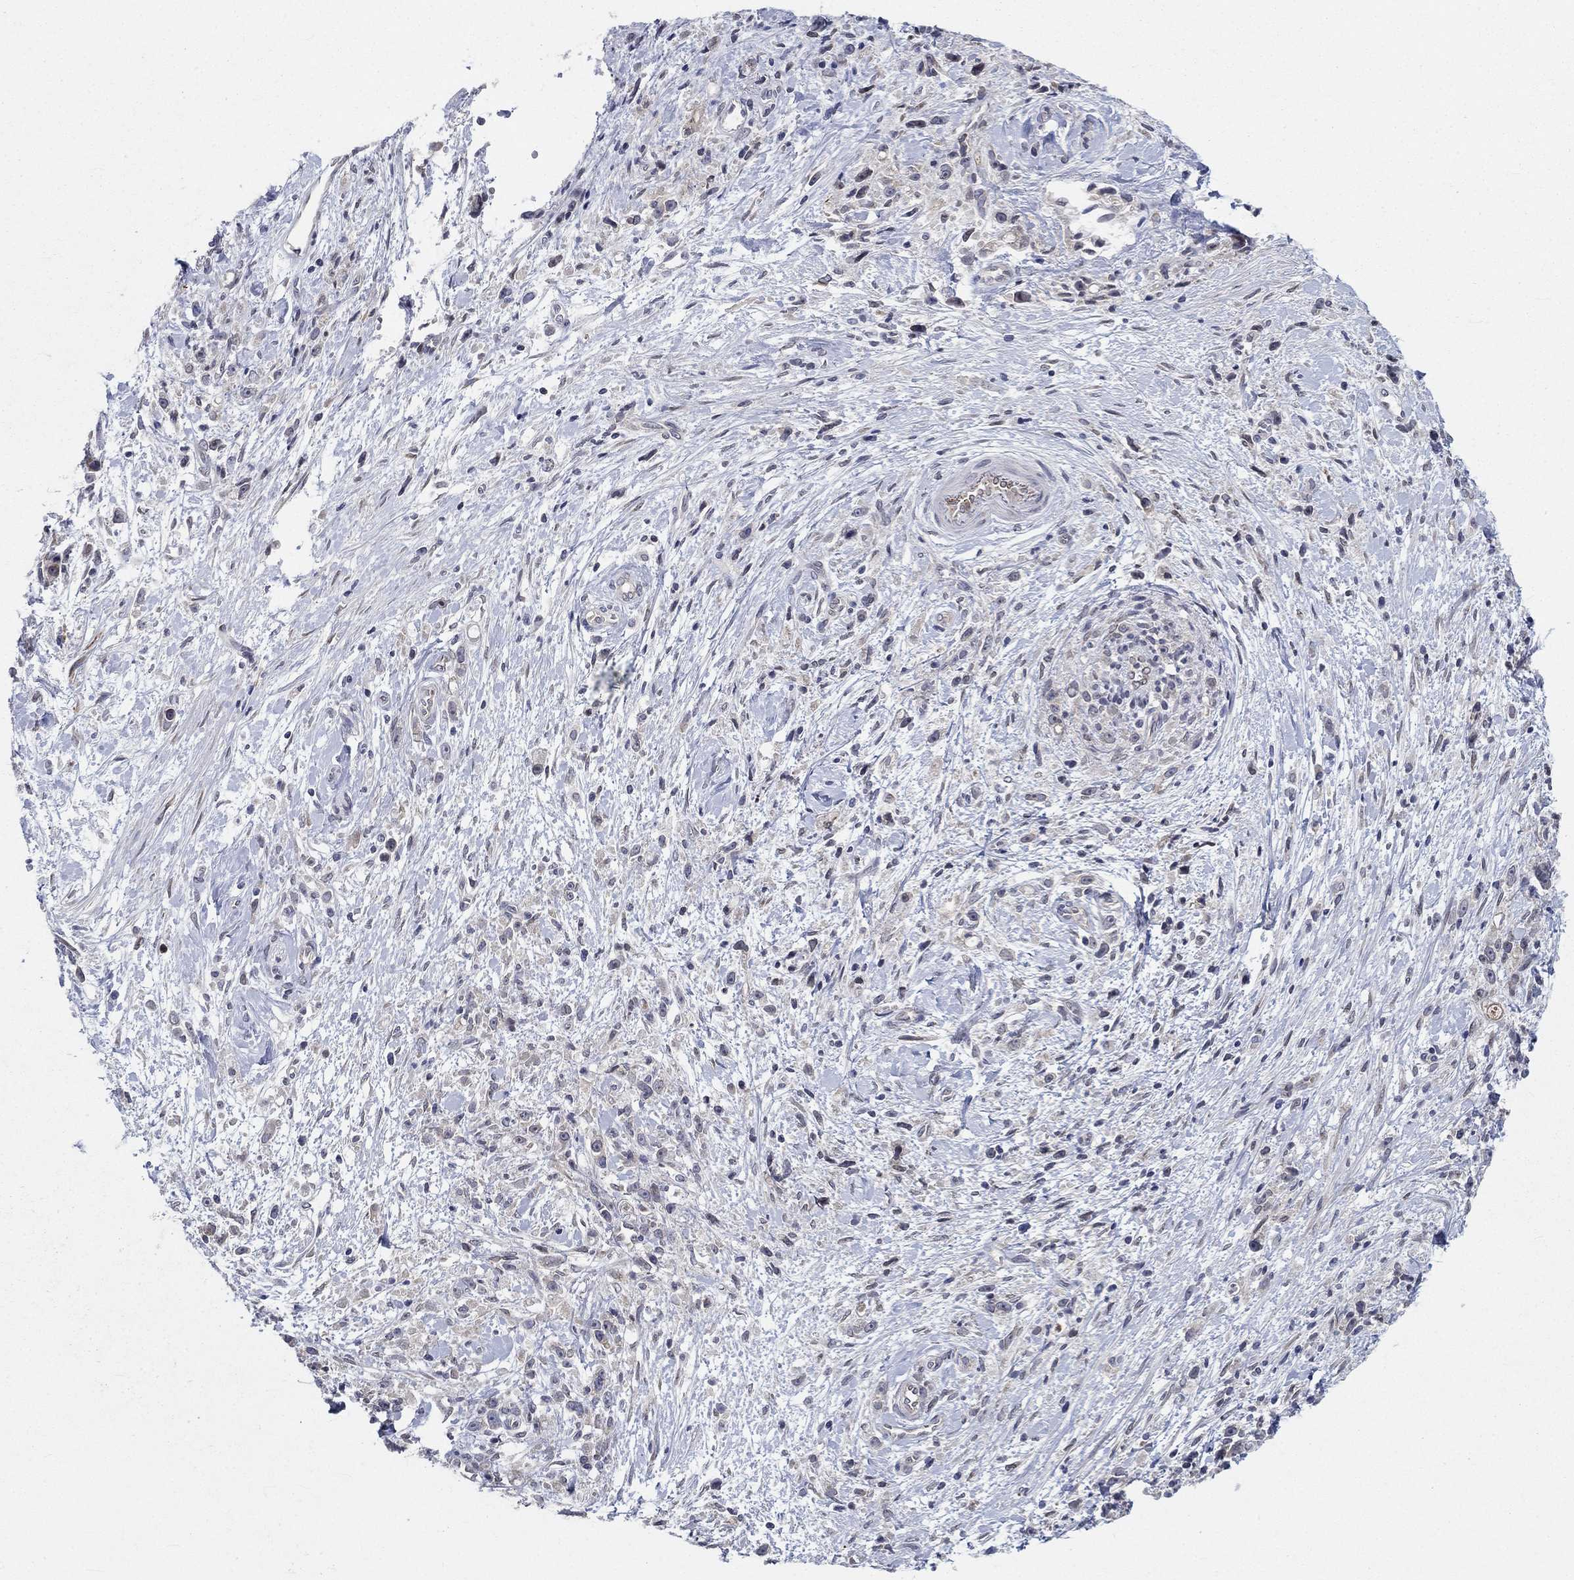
{"staining": {"intensity": "negative", "quantity": "none", "location": "none"}, "tissue": "stomach cancer", "cell_type": "Tumor cells", "image_type": "cancer", "snomed": [{"axis": "morphology", "description": "Adenocarcinoma, NOS"}, {"axis": "topography", "description": "Stomach"}], "caption": "Histopathology image shows no protein positivity in tumor cells of stomach cancer tissue. (Immunohistochemistry, brightfield microscopy, high magnification).", "gene": "CETN3", "patient": {"sex": "female", "age": 59}}